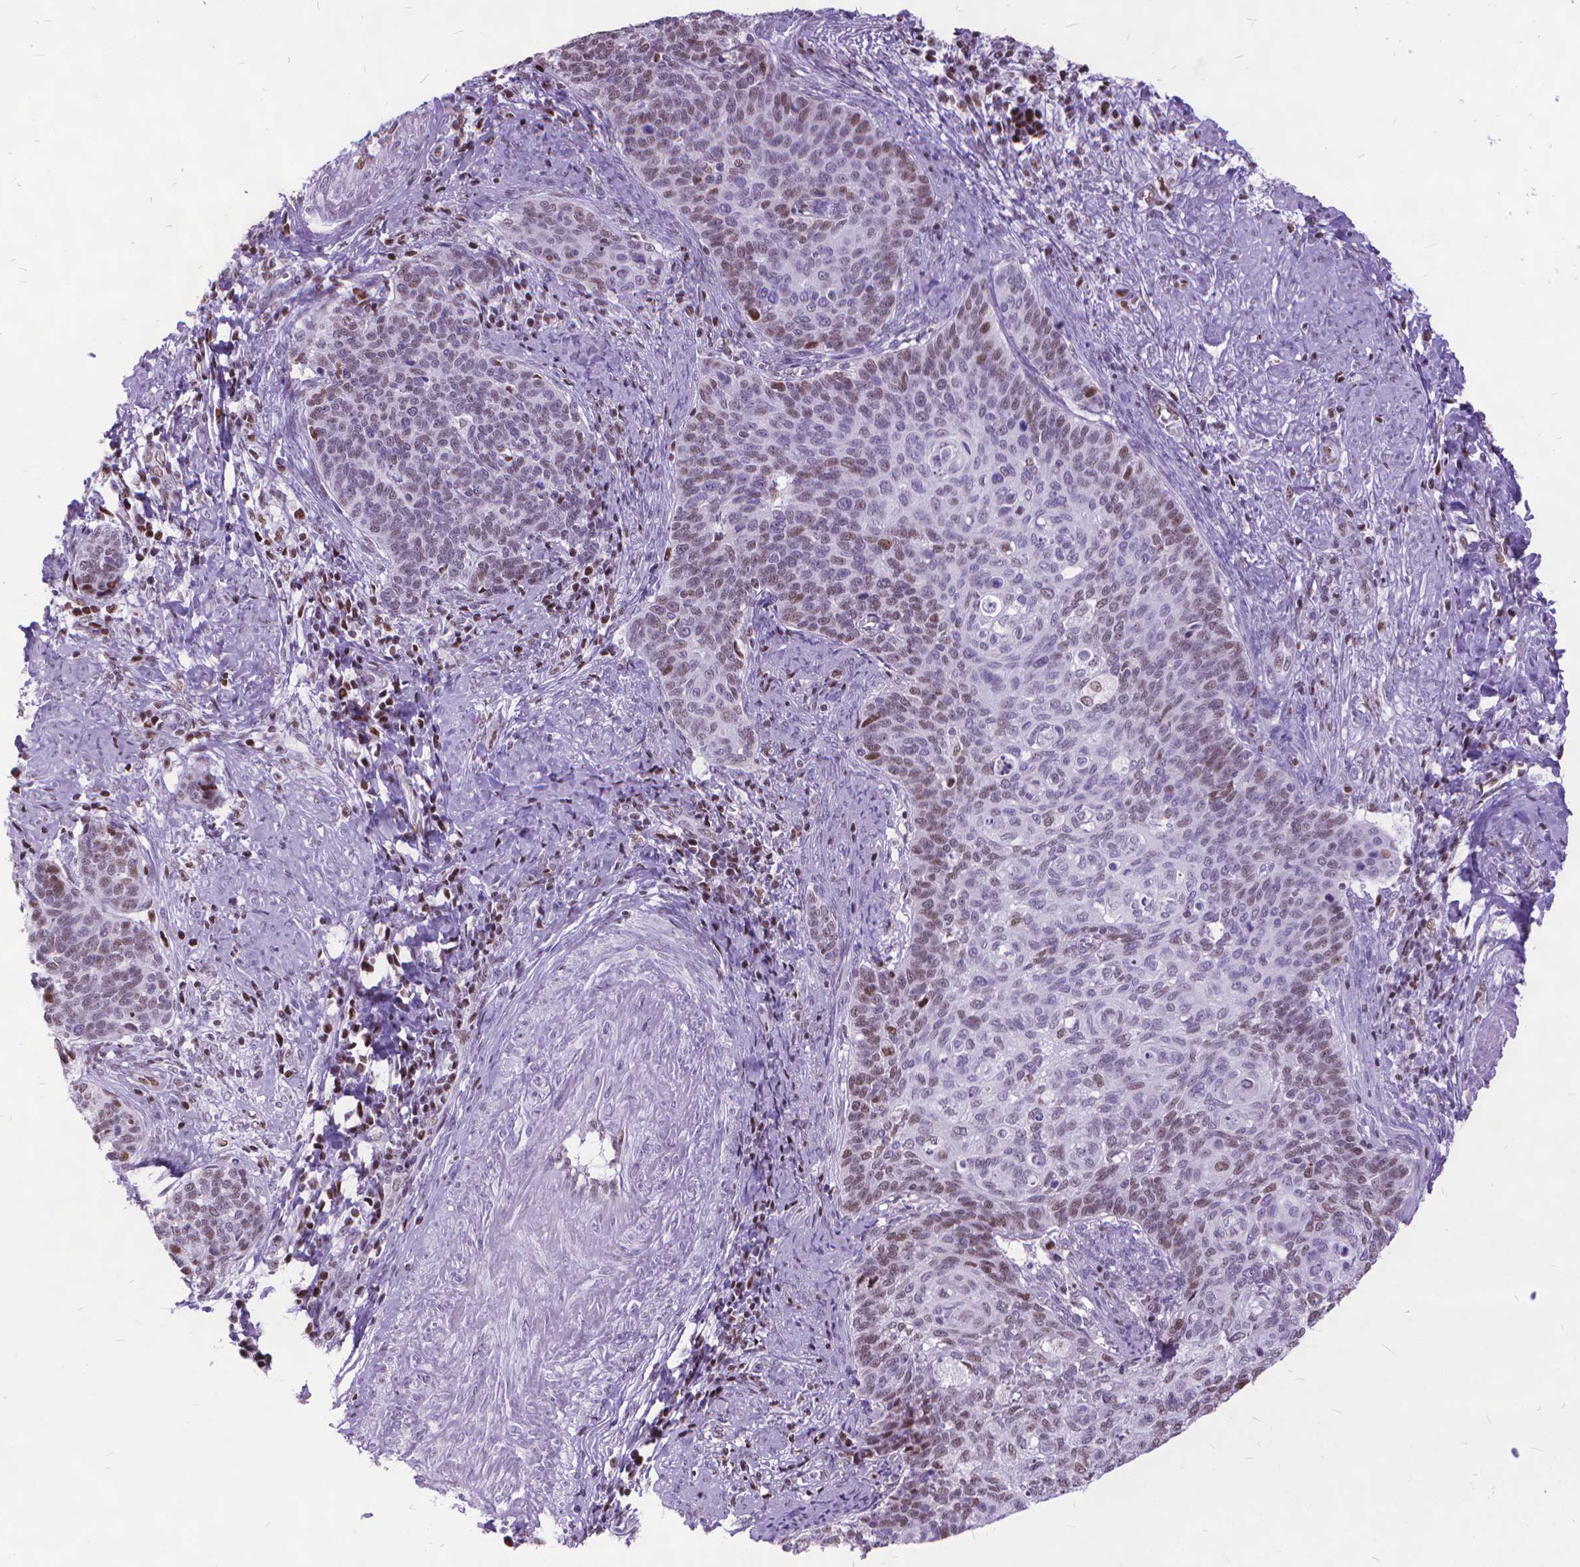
{"staining": {"intensity": "moderate", "quantity": "<25%", "location": "nuclear"}, "tissue": "cervical cancer", "cell_type": "Tumor cells", "image_type": "cancer", "snomed": [{"axis": "morphology", "description": "Normal tissue, NOS"}, {"axis": "morphology", "description": "Squamous cell carcinoma, NOS"}, {"axis": "topography", "description": "Cervix"}], "caption": "Squamous cell carcinoma (cervical) stained with DAB (3,3'-diaminobenzidine) immunohistochemistry shows low levels of moderate nuclear staining in approximately <25% of tumor cells. The staining was performed using DAB, with brown indicating positive protein expression. Nuclei are stained blue with hematoxylin.", "gene": "POLE4", "patient": {"sex": "female", "age": 39}}